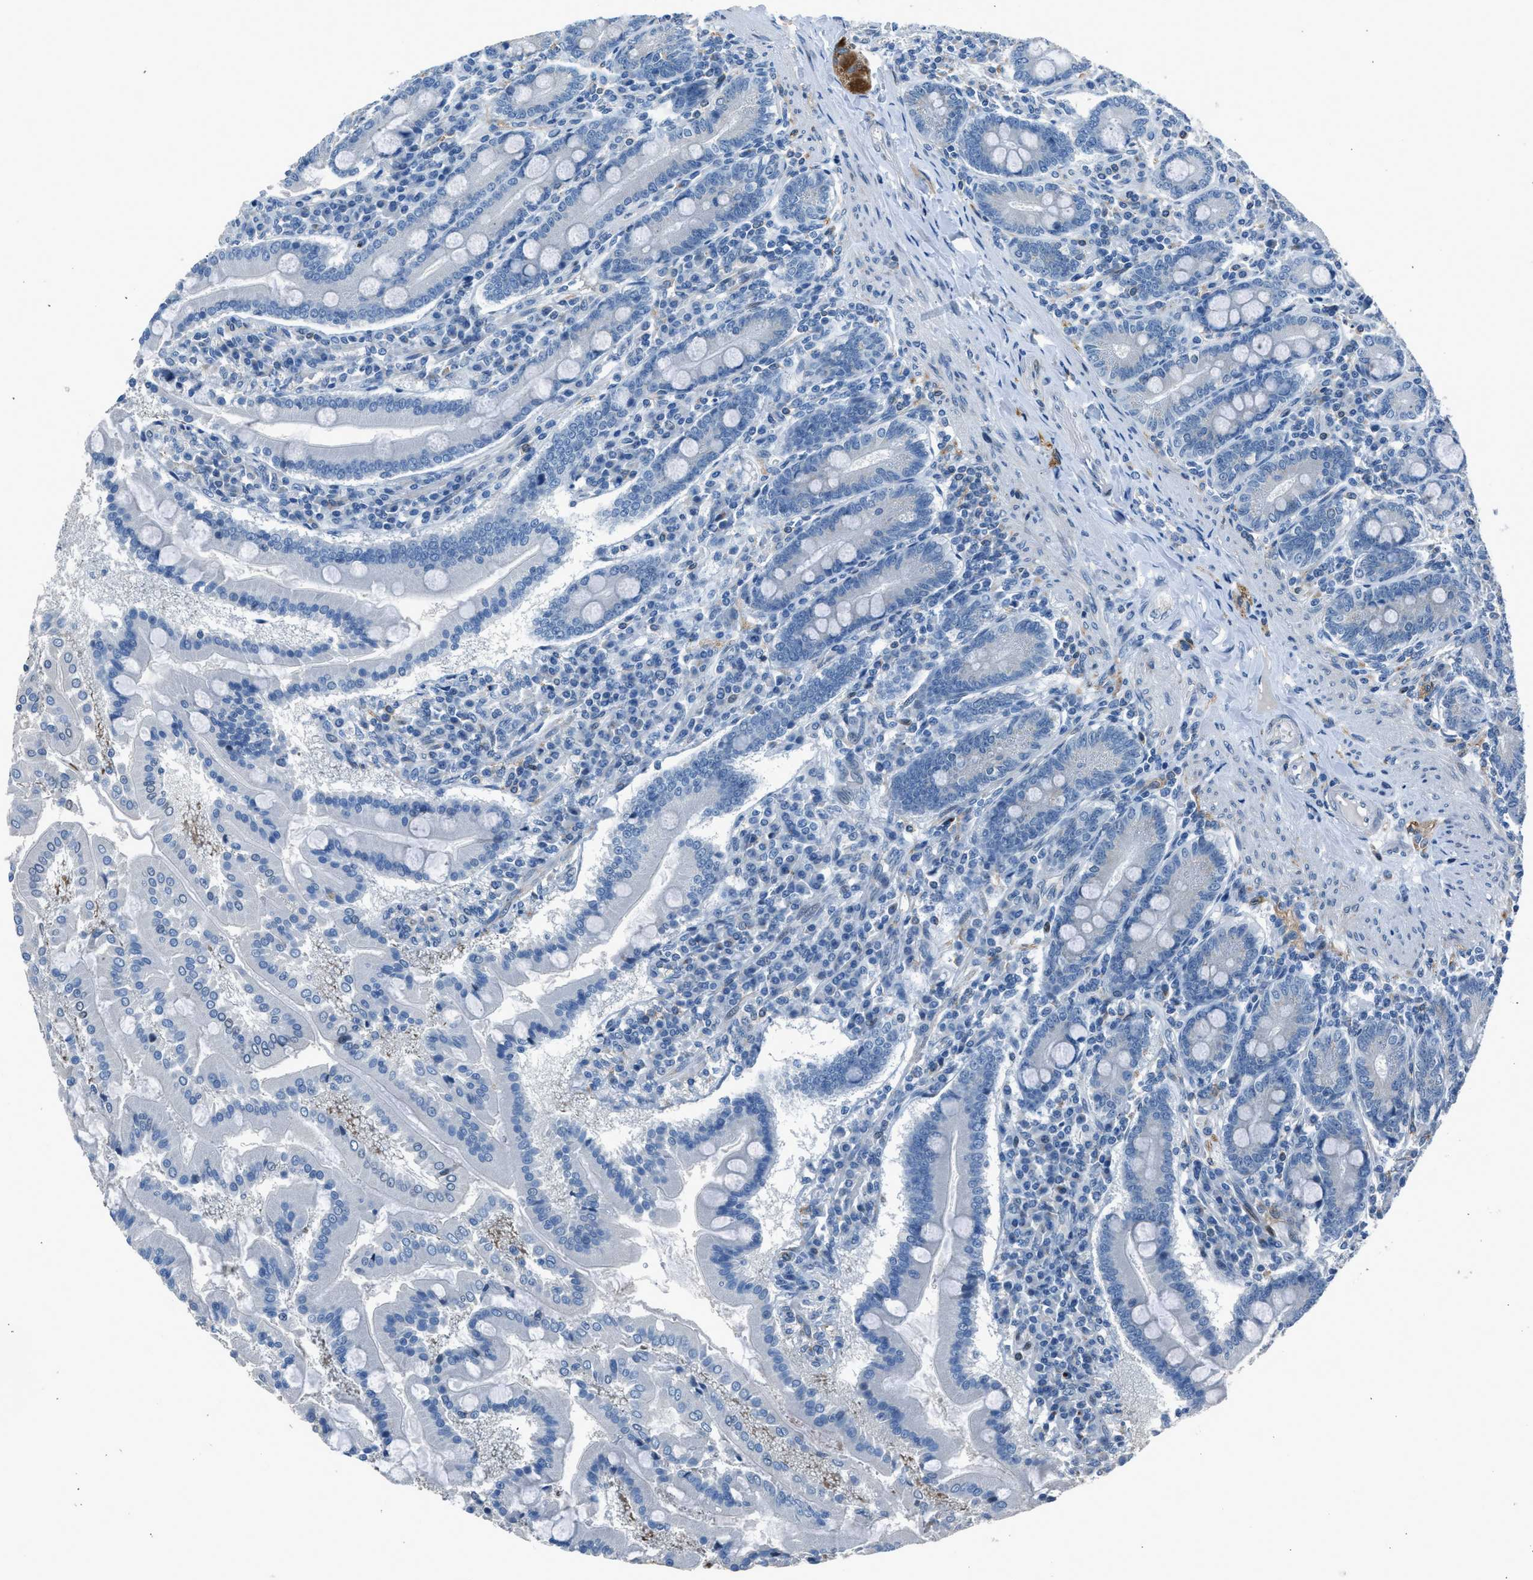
{"staining": {"intensity": "weak", "quantity": "<25%", "location": "cytoplasmic/membranous"}, "tissue": "duodenum", "cell_type": "Glandular cells", "image_type": "normal", "snomed": [{"axis": "morphology", "description": "Normal tissue, NOS"}, {"axis": "topography", "description": "Duodenum"}], "caption": "Immunohistochemistry photomicrograph of benign duodenum: duodenum stained with DAB (3,3'-diaminobenzidine) demonstrates no significant protein expression in glandular cells. The staining was performed using DAB to visualize the protein expression in brown, while the nuclei were stained in blue with hematoxylin (Magnification: 20x).", "gene": "RNF41", "patient": {"sex": "male", "age": 50}}